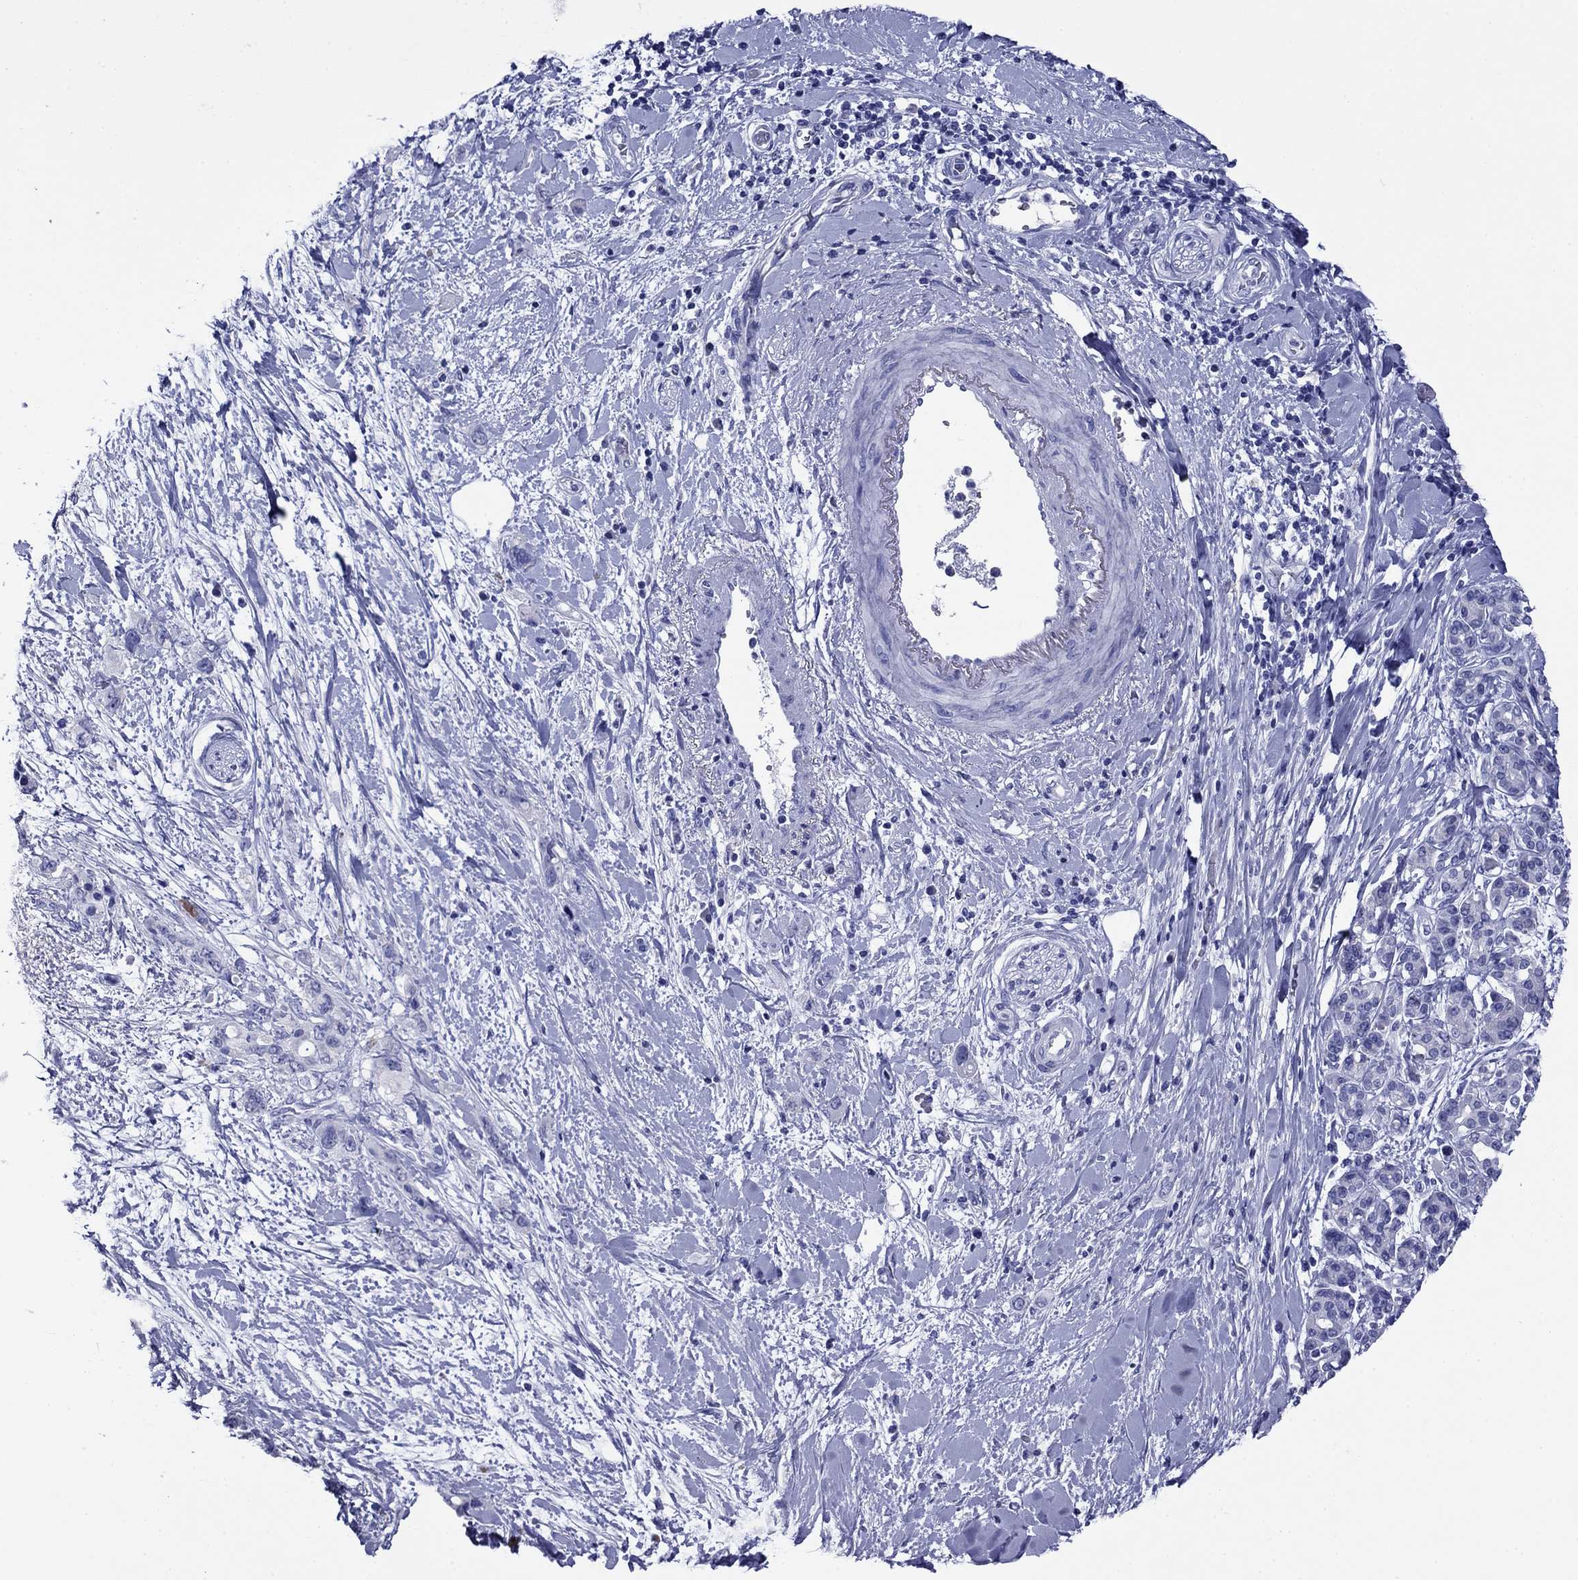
{"staining": {"intensity": "negative", "quantity": "none", "location": "none"}, "tissue": "pancreatic cancer", "cell_type": "Tumor cells", "image_type": "cancer", "snomed": [{"axis": "morphology", "description": "Adenocarcinoma, NOS"}, {"axis": "topography", "description": "Pancreas"}], "caption": "This is an immunohistochemistry (IHC) histopathology image of pancreatic cancer. There is no positivity in tumor cells.", "gene": "GIP", "patient": {"sex": "female", "age": 56}}